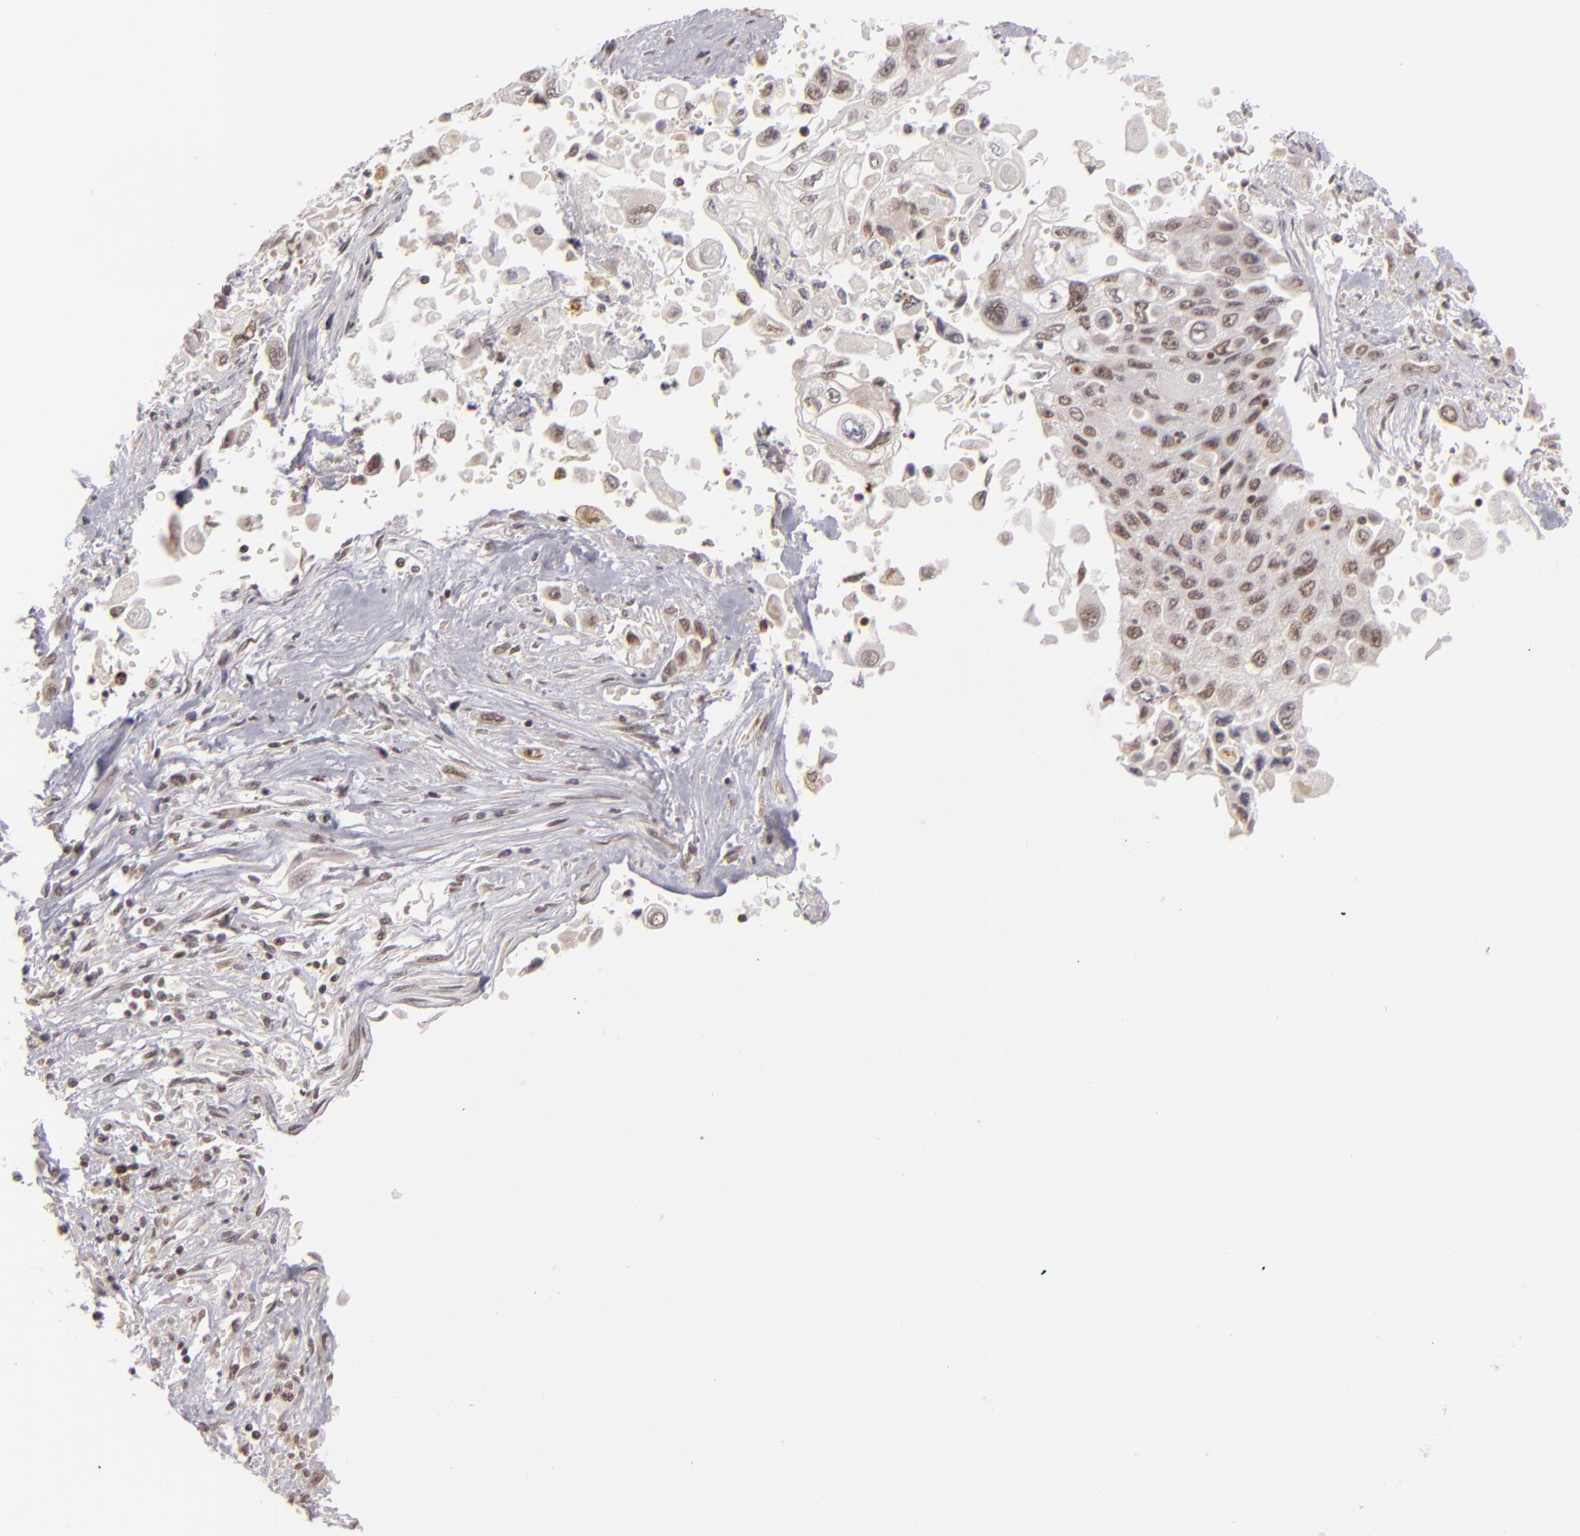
{"staining": {"intensity": "weak", "quantity": "25%-75%", "location": "nuclear"}, "tissue": "pancreatic cancer", "cell_type": "Tumor cells", "image_type": "cancer", "snomed": [{"axis": "morphology", "description": "Adenocarcinoma, NOS"}, {"axis": "topography", "description": "Pancreas"}], "caption": "Protein expression analysis of human pancreatic cancer (adenocarcinoma) reveals weak nuclear positivity in approximately 25%-75% of tumor cells.", "gene": "DAXX", "patient": {"sex": "male", "age": 70}}